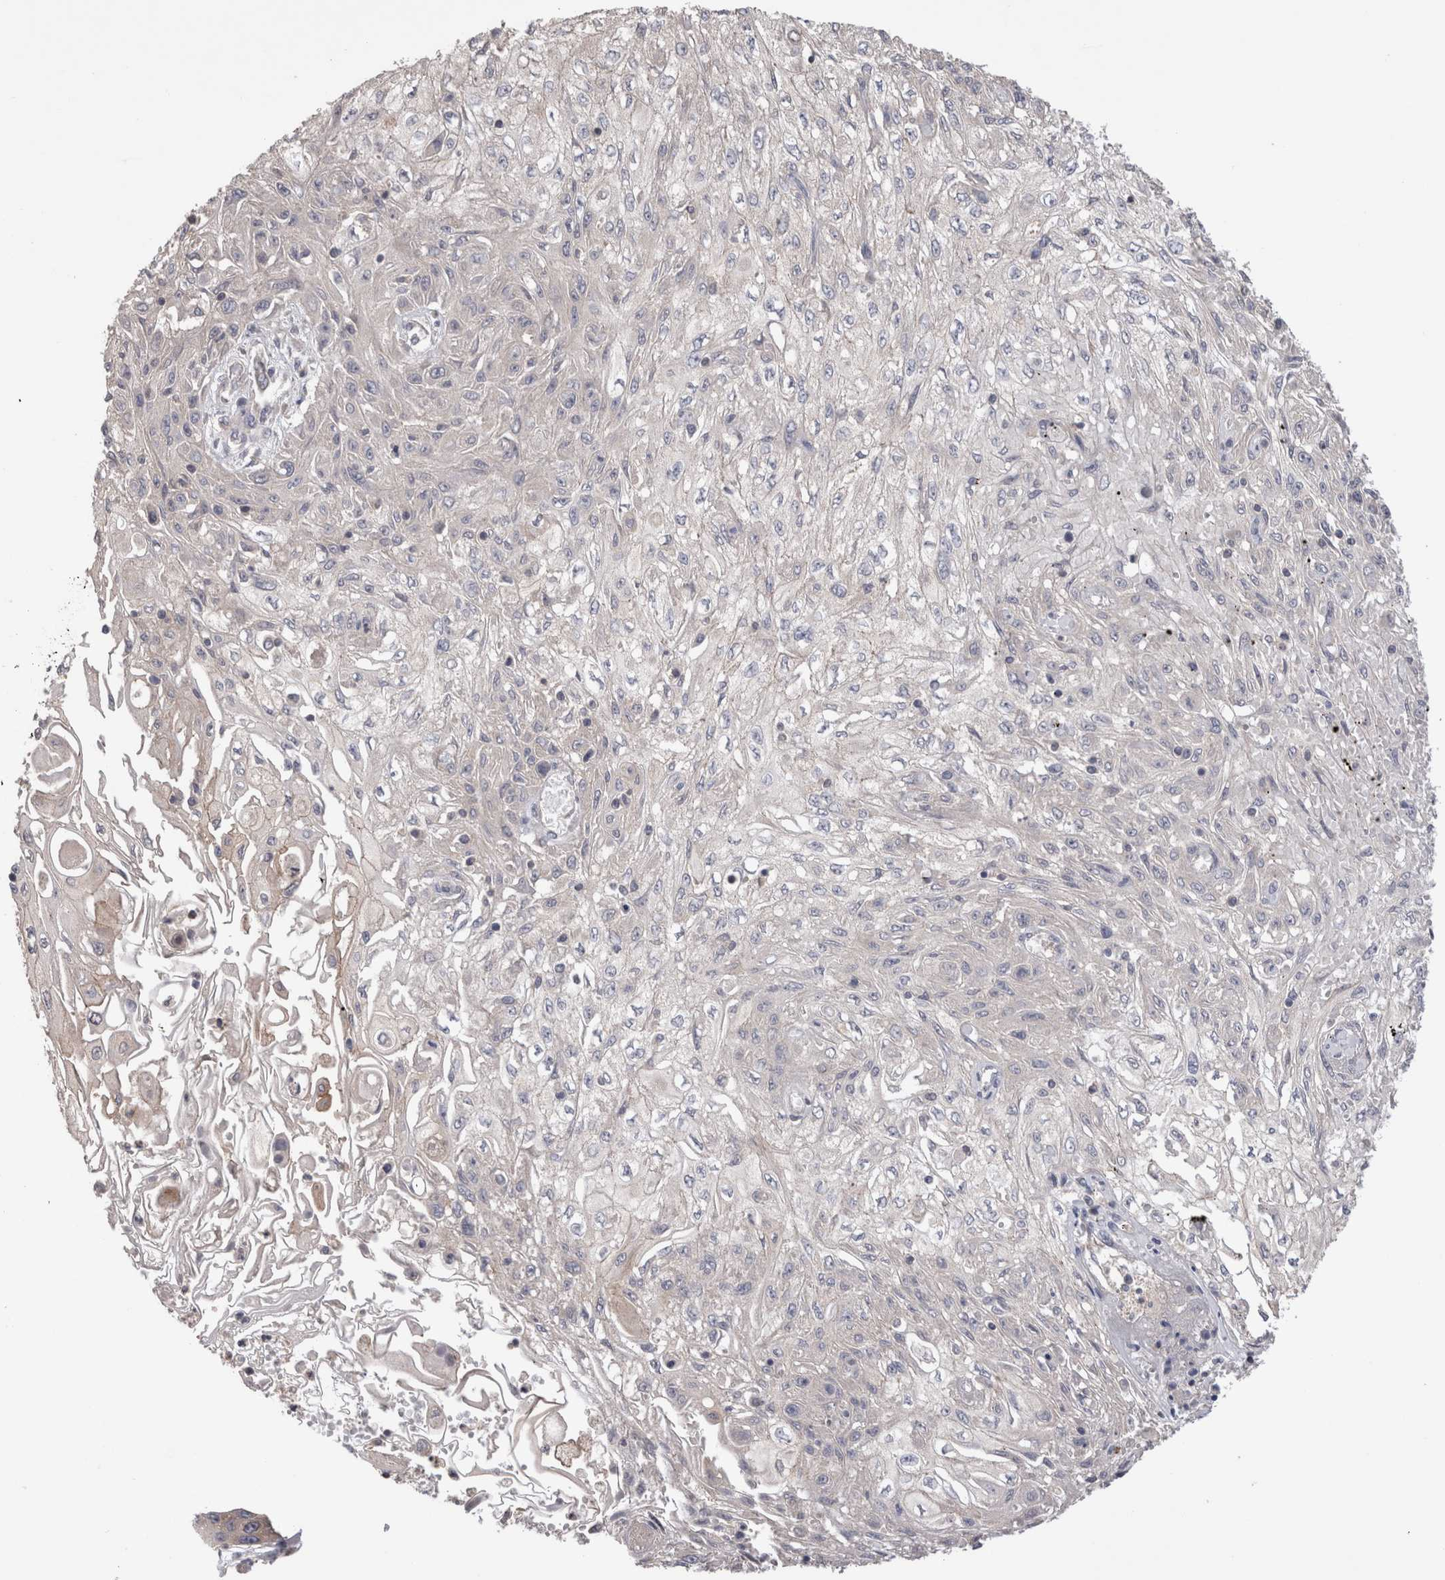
{"staining": {"intensity": "negative", "quantity": "none", "location": "none"}, "tissue": "skin cancer", "cell_type": "Tumor cells", "image_type": "cancer", "snomed": [{"axis": "morphology", "description": "Squamous cell carcinoma, NOS"}, {"axis": "morphology", "description": "Squamous cell carcinoma, metastatic, NOS"}, {"axis": "topography", "description": "Skin"}, {"axis": "topography", "description": "Lymph node"}], "caption": "The histopathology image exhibits no significant positivity in tumor cells of skin cancer.", "gene": "OTOR", "patient": {"sex": "male", "age": 75}}